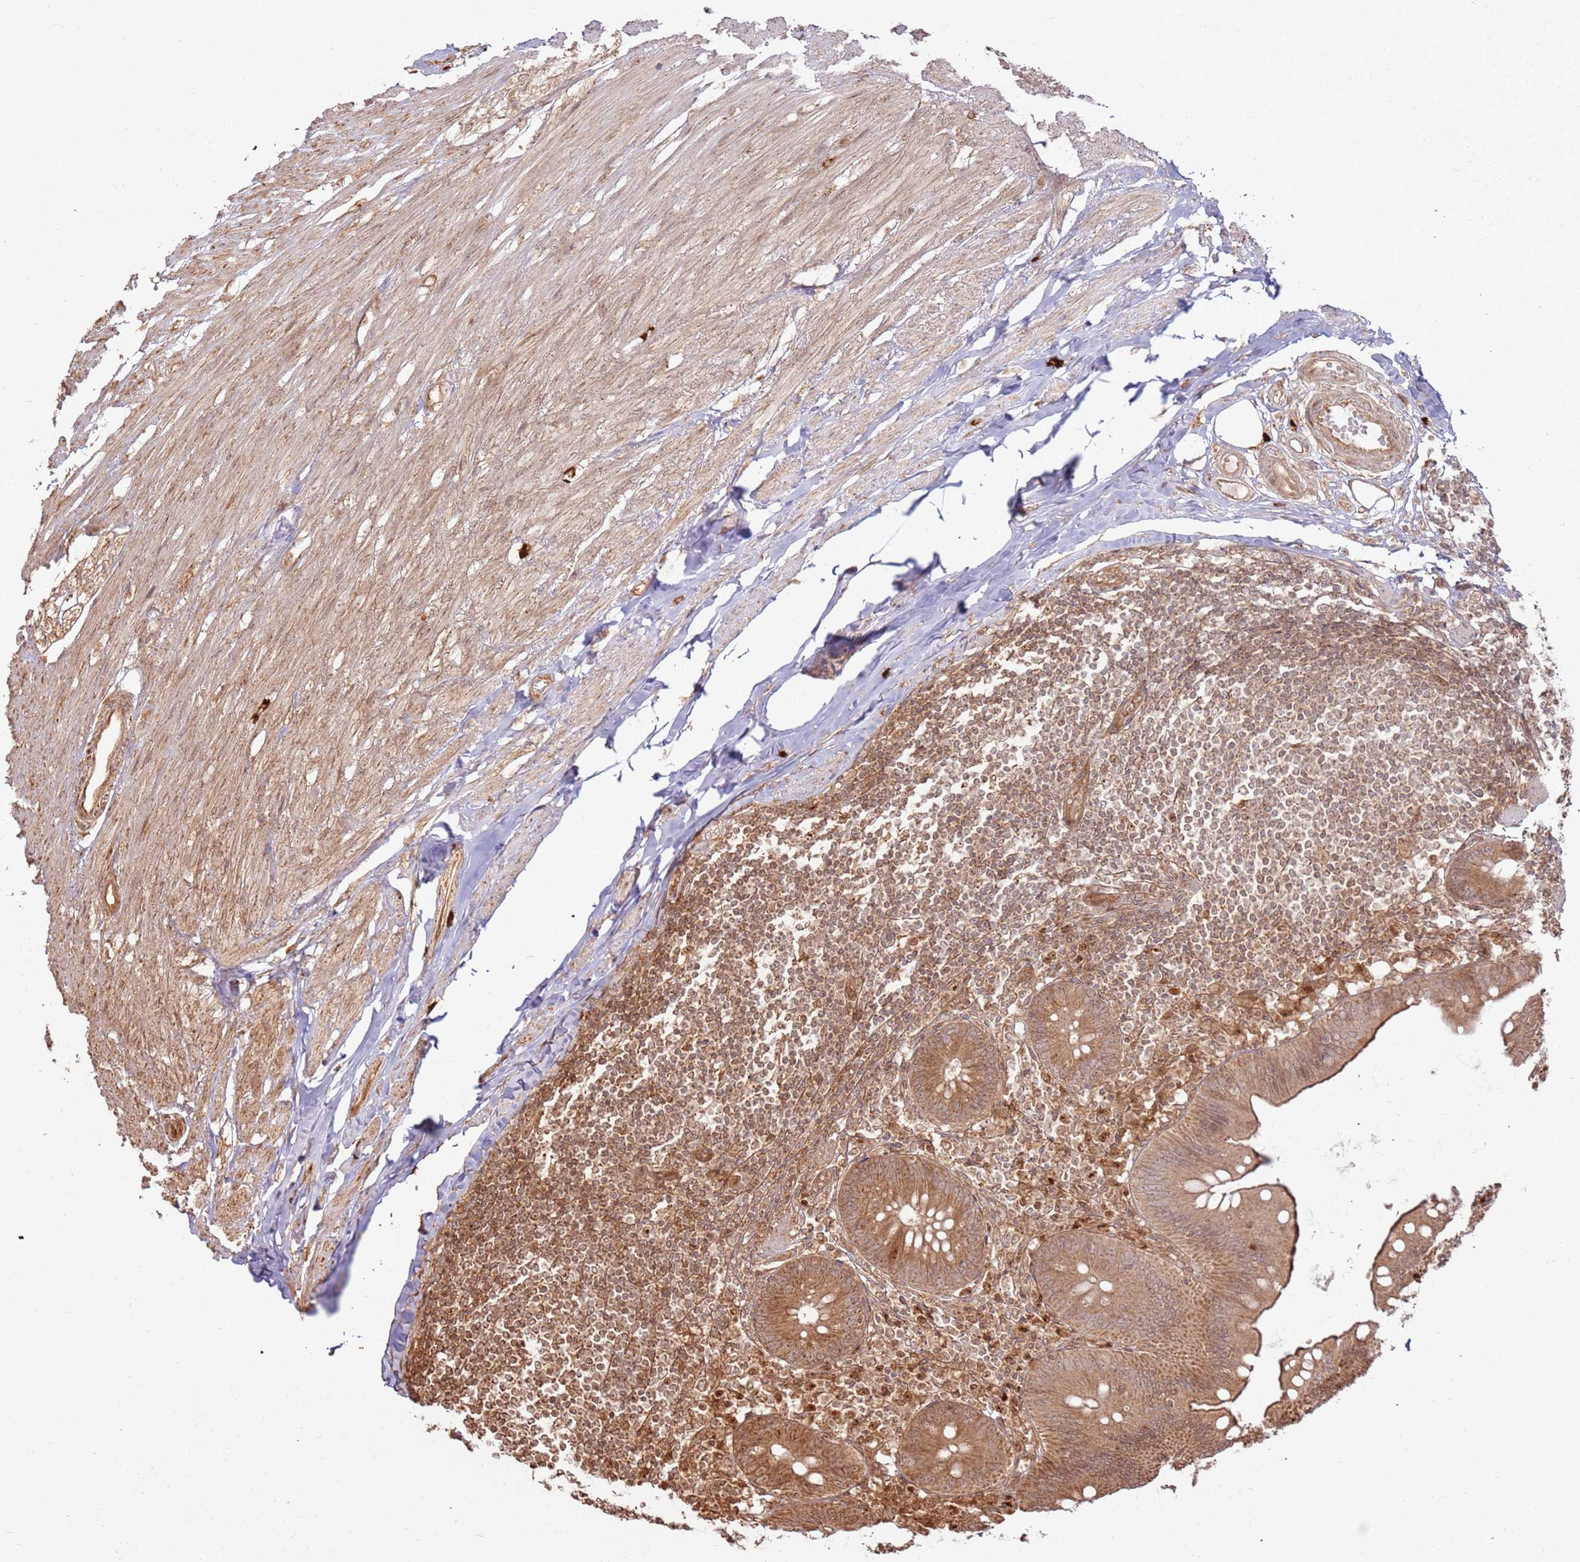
{"staining": {"intensity": "moderate", "quantity": ">75%", "location": "cytoplasmic/membranous"}, "tissue": "appendix", "cell_type": "Glandular cells", "image_type": "normal", "snomed": [{"axis": "morphology", "description": "Normal tissue, NOS"}, {"axis": "topography", "description": "Appendix"}], "caption": "The photomicrograph demonstrates staining of benign appendix, revealing moderate cytoplasmic/membranous protein expression (brown color) within glandular cells.", "gene": "TBC1D13", "patient": {"sex": "female", "age": 62}}